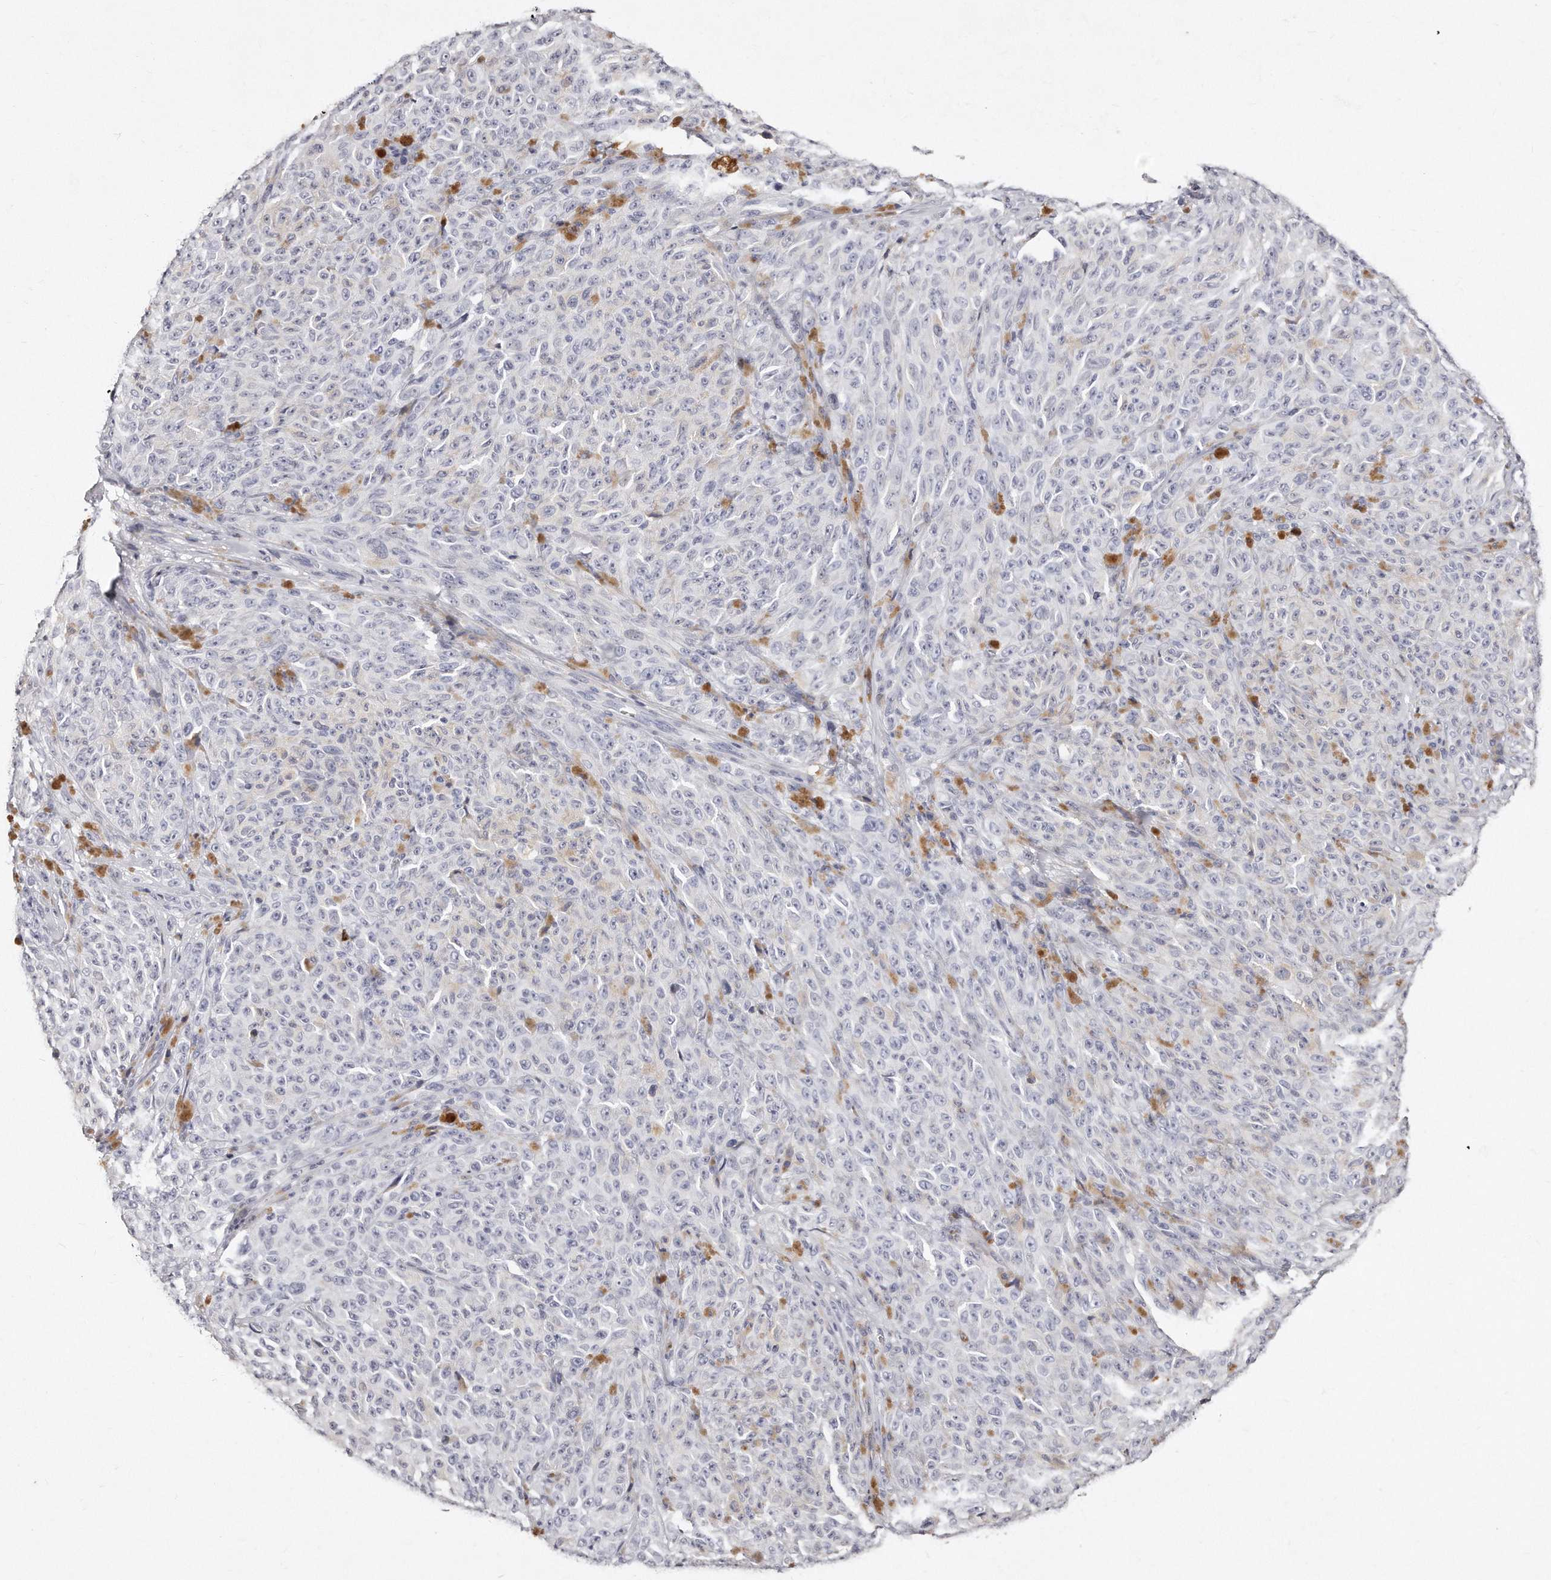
{"staining": {"intensity": "negative", "quantity": "none", "location": "none"}, "tissue": "melanoma", "cell_type": "Tumor cells", "image_type": "cancer", "snomed": [{"axis": "morphology", "description": "Malignant melanoma, NOS"}, {"axis": "topography", "description": "Skin"}], "caption": "This is an IHC image of malignant melanoma. There is no staining in tumor cells.", "gene": "GDA", "patient": {"sex": "female", "age": 82}}